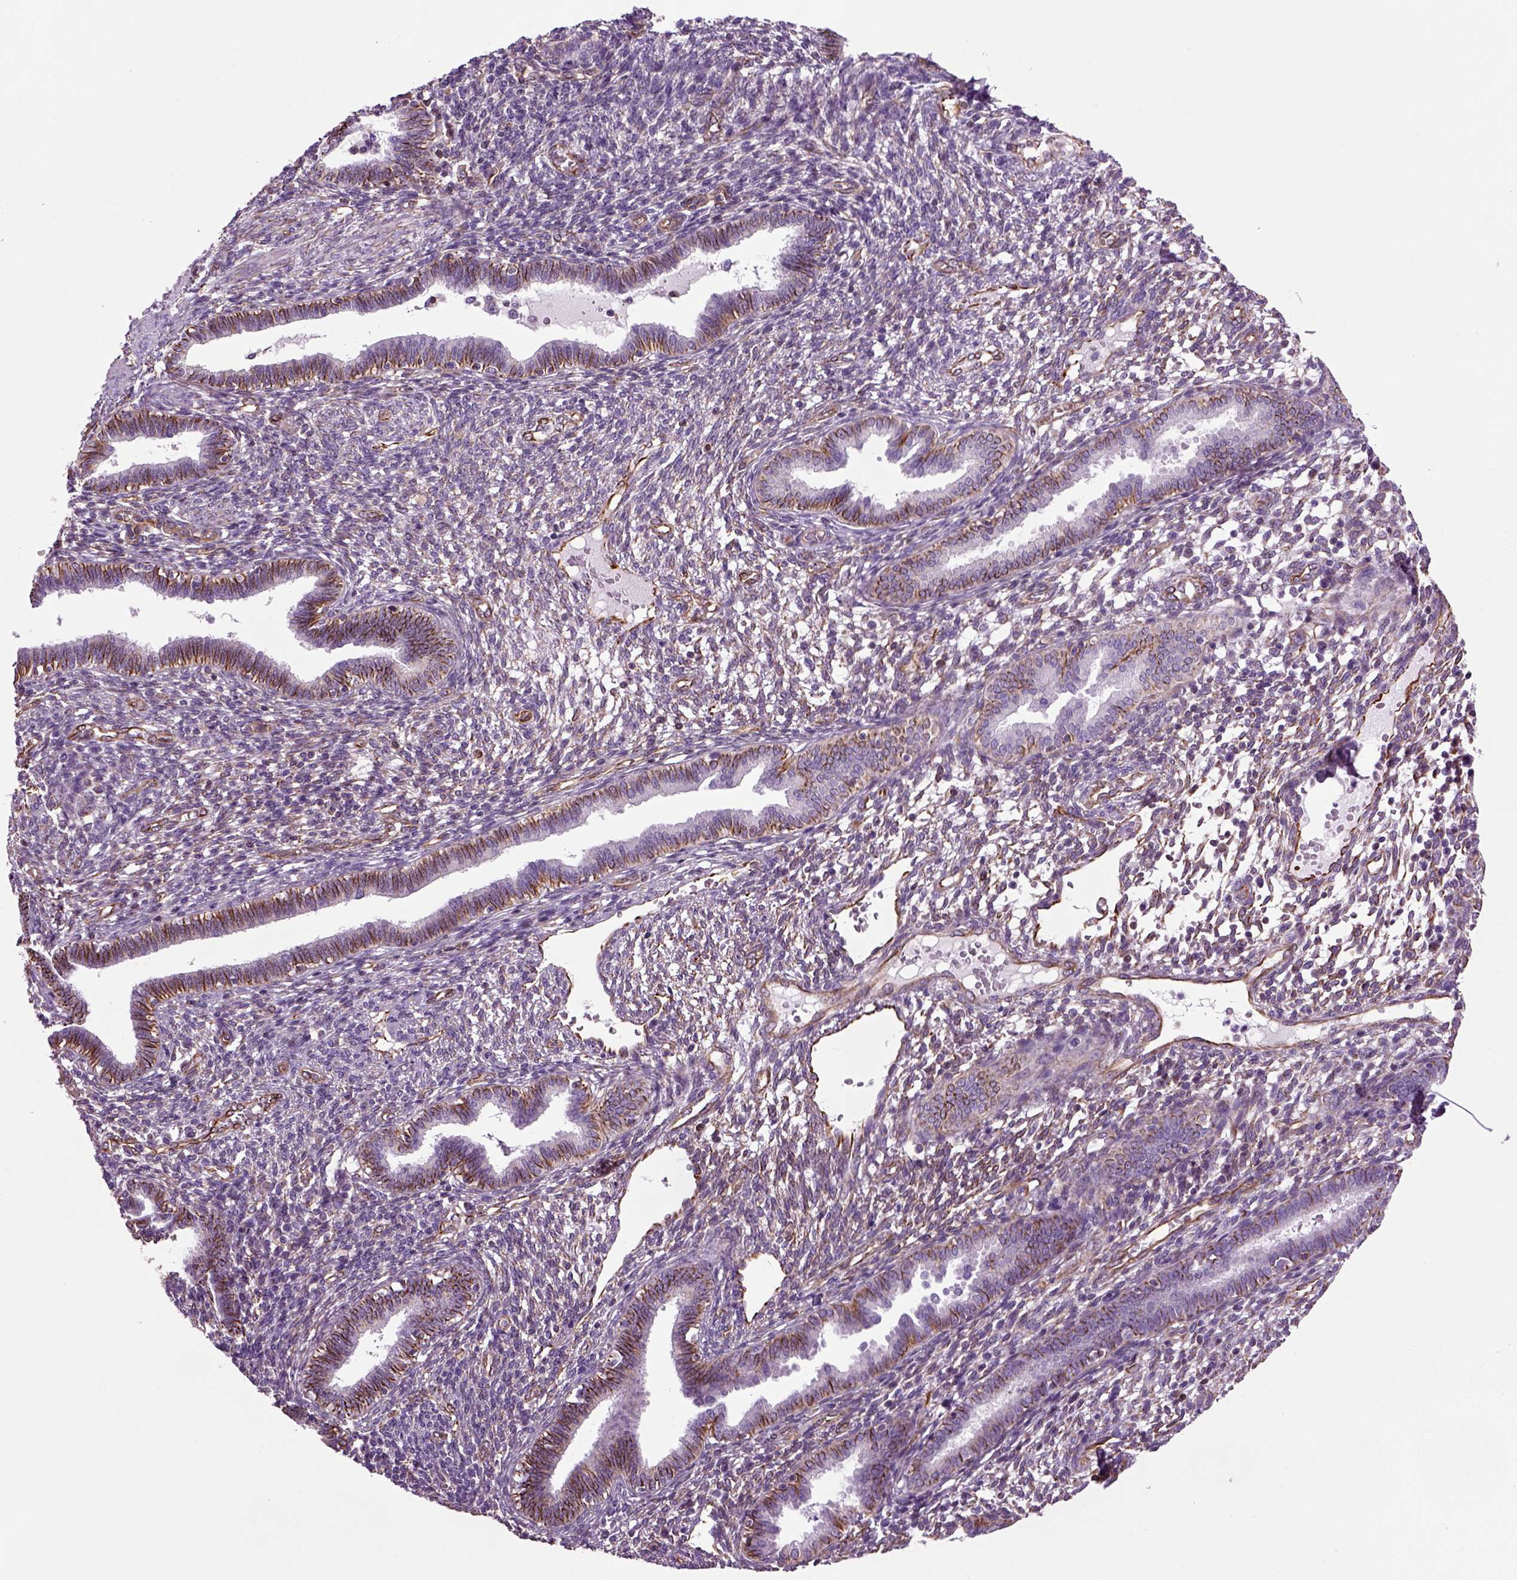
{"staining": {"intensity": "weak", "quantity": "<25%", "location": "cytoplasmic/membranous"}, "tissue": "endometrium", "cell_type": "Cells in endometrial stroma", "image_type": "normal", "snomed": [{"axis": "morphology", "description": "Normal tissue, NOS"}, {"axis": "topography", "description": "Endometrium"}], "caption": "Immunohistochemistry of unremarkable human endometrium demonstrates no staining in cells in endometrial stroma.", "gene": "ACER3", "patient": {"sex": "female", "age": 42}}